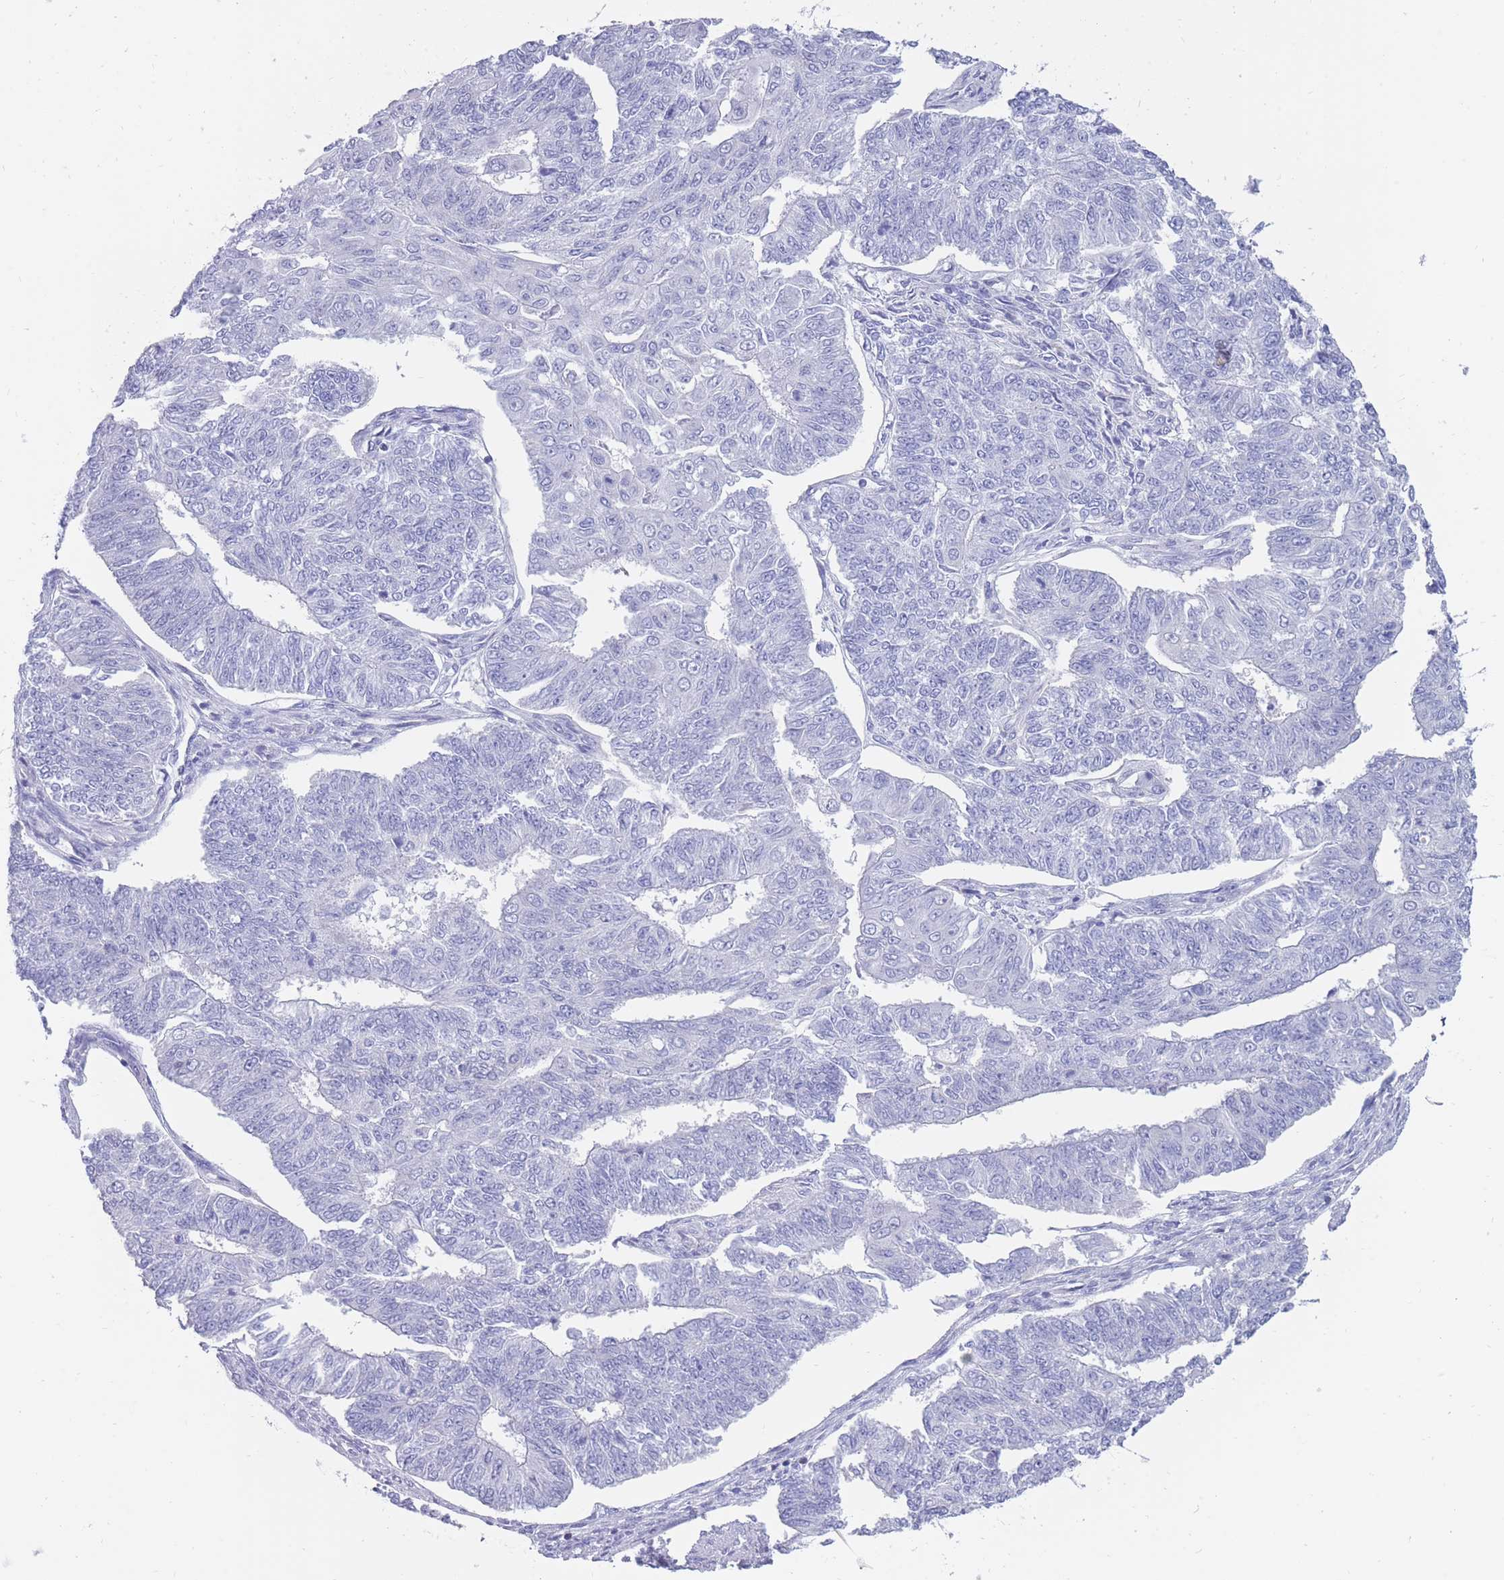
{"staining": {"intensity": "negative", "quantity": "none", "location": "none"}, "tissue": "endometrial cancer", "cell_type": "Tumor cells", "image_type": "cancer", "snomed": [{"axis": "morphology", "description": "Adenocarcinoma, NOS"}, {"axis": "topography", "description": "Endometrium"}], "caption": "High power microscopy histopathology image of an IHC image of endometrial adenocarcinoma, revealing no significant expression in tumor cells.", "gene": "INTS2", "patient": {"sex": "female", "age": 32}}